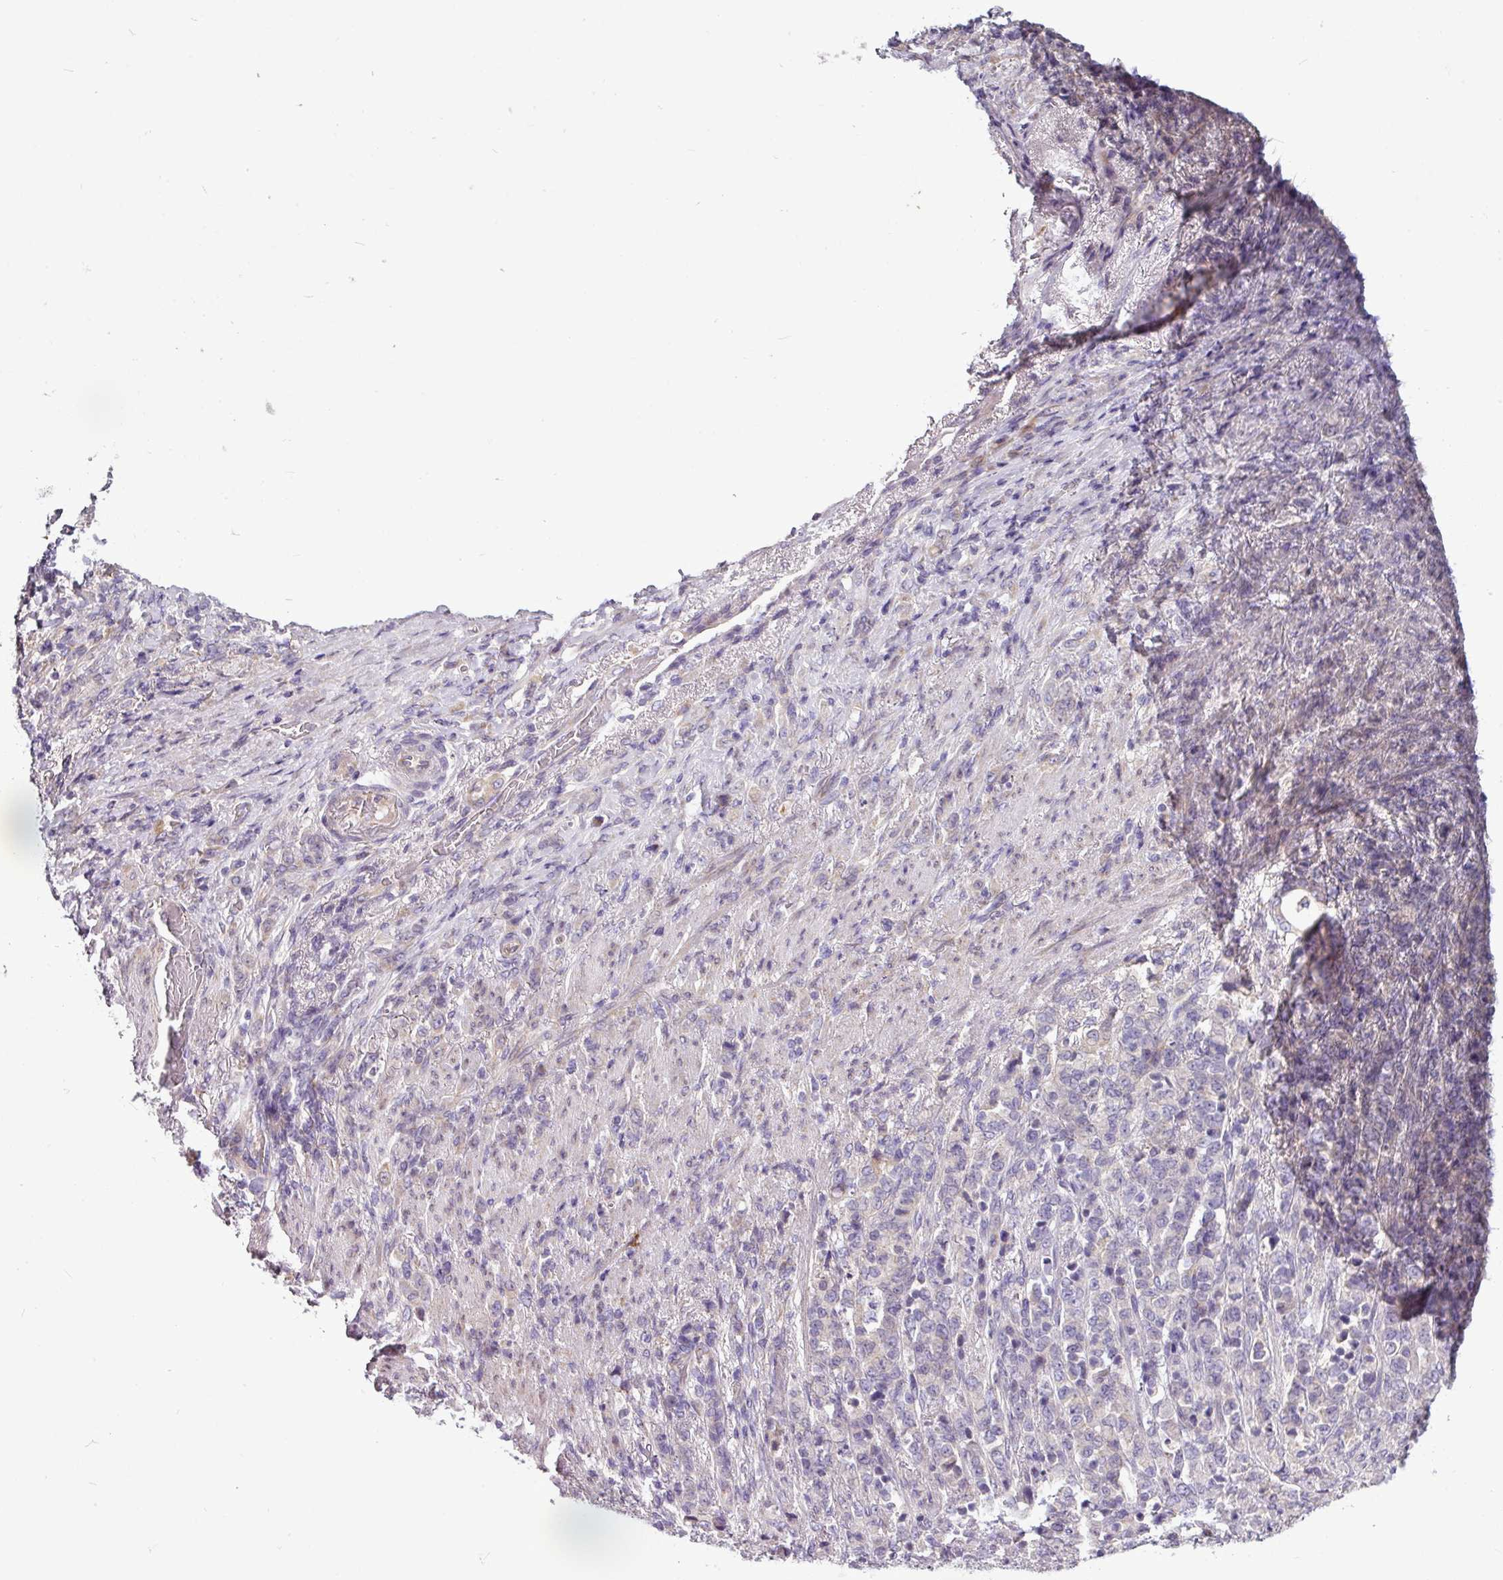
{"staining": {"intensity": "negative", "quantity": "none", "location": "none"}, "tissue": "stomach cancer", "cell_type": "Tumor cells", "image_type": "cancer", "snomed": [{"axis": "morphology", "description": "Adenocarcinoma, NOS"}, {"axis": "topography", "description": "Stomach"}], "caption": "There is no significant staining in tumor cells of stomach cancer. The staining was performed using DAB (3,3'-diaminobenzidine) to visualize the protein expression in brown, while the nuclei were stained in blue with hematoxylin (Magnification: 20x).", "gene": "GAN", "patient": {"sex": "female", "age": 79}}